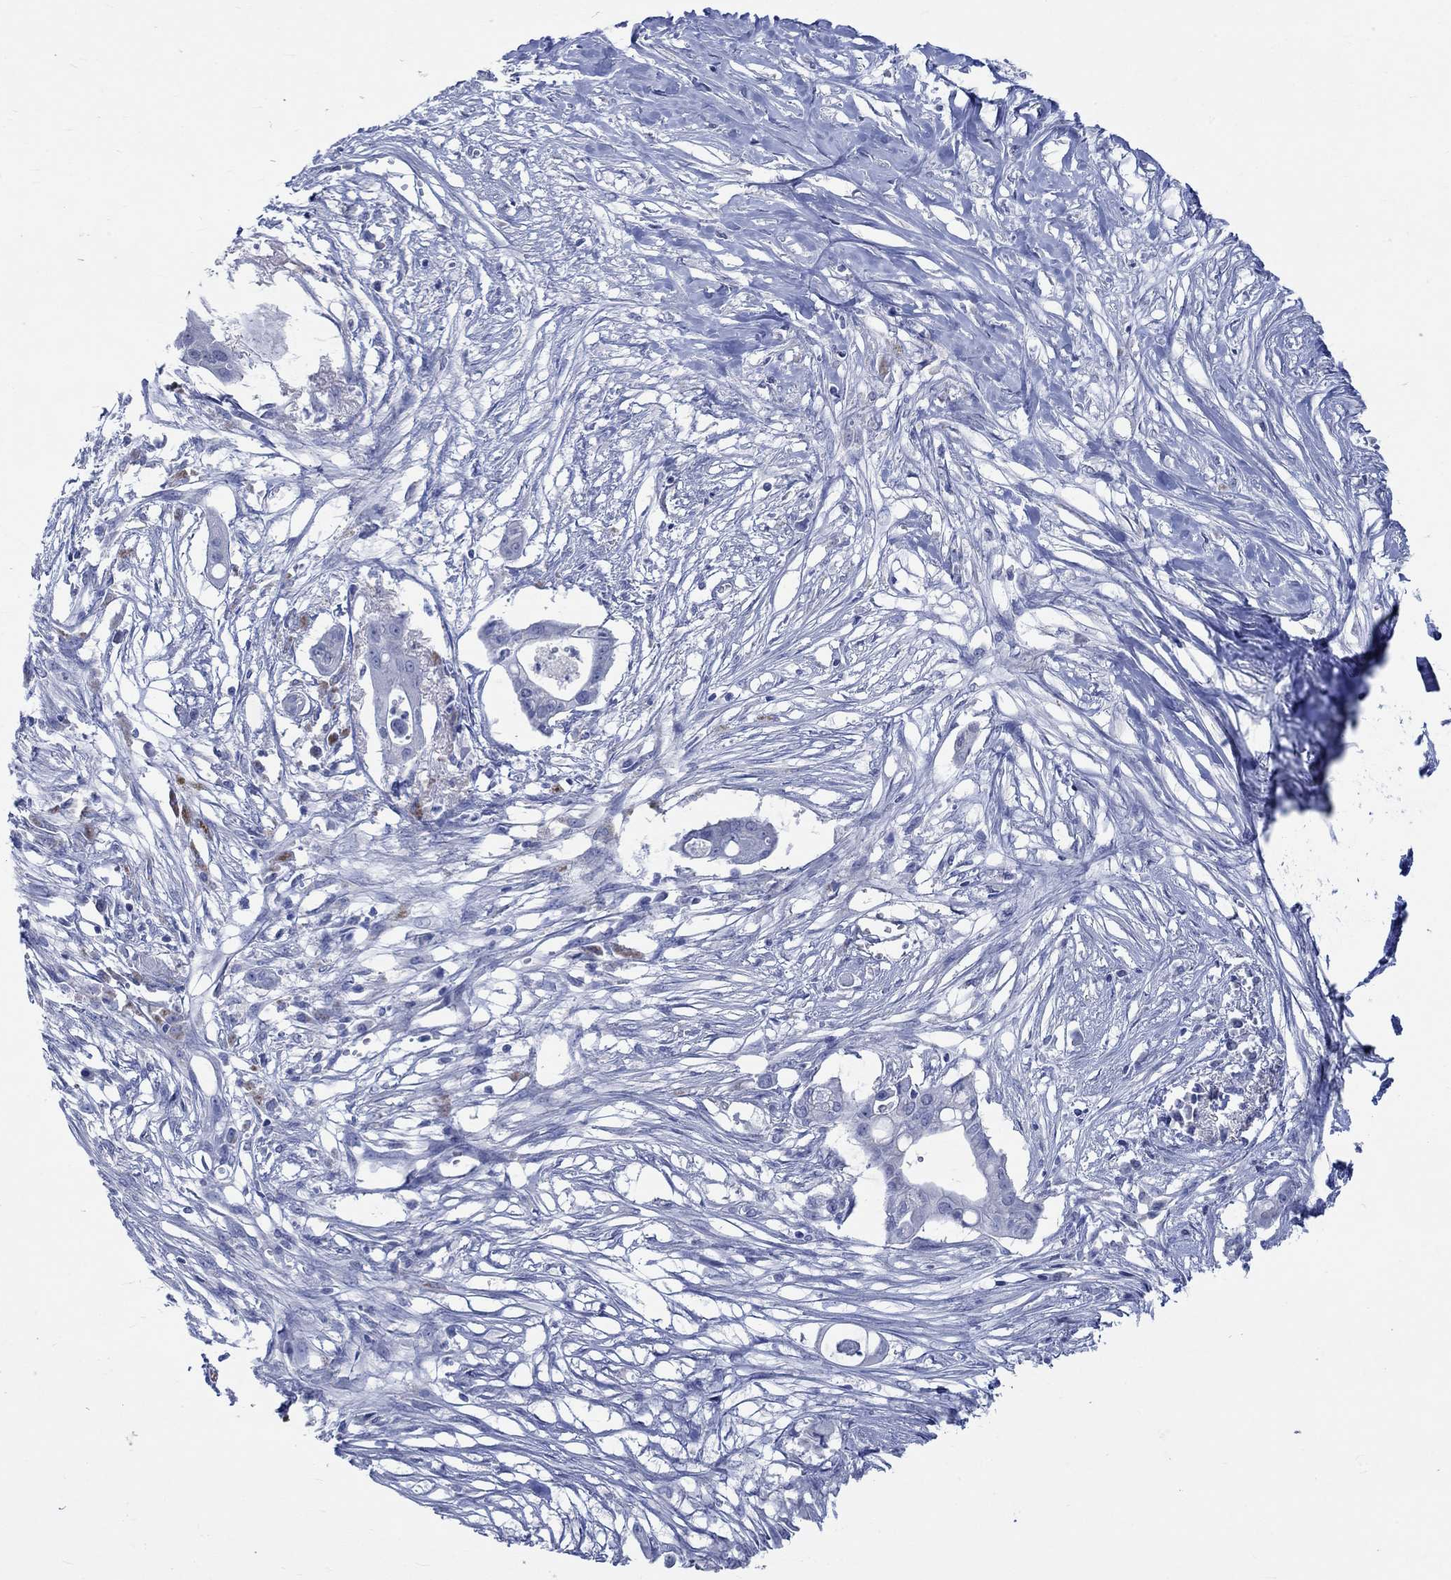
{"staining": {"intensity": "negative", "quantity": "none", "location": "none"}, "tissue": "pancreatic cancer", "cell_type": "Tumor cells", "image_type": "cancer", "snomed": [{"axis": "morphology", "description": "Normal tissue, NOS"}, {"axis": "morphology", "description": "Adenocarcinoma, NOS"}, {"axis": "topography", "description": "Pancreas"}], "caption": "DAB immunohistochemical staining of human pancreatic adenocarcinoma exhibits no significant staining in tumor cells. The staining was performed using DAB to visualize the protein expression in brown, while the nuclei were stained in blue with hematoxylin (Magnification: 20x).", "gene": "C4orf47", "patient": {"sex": "female", "age": 58}}